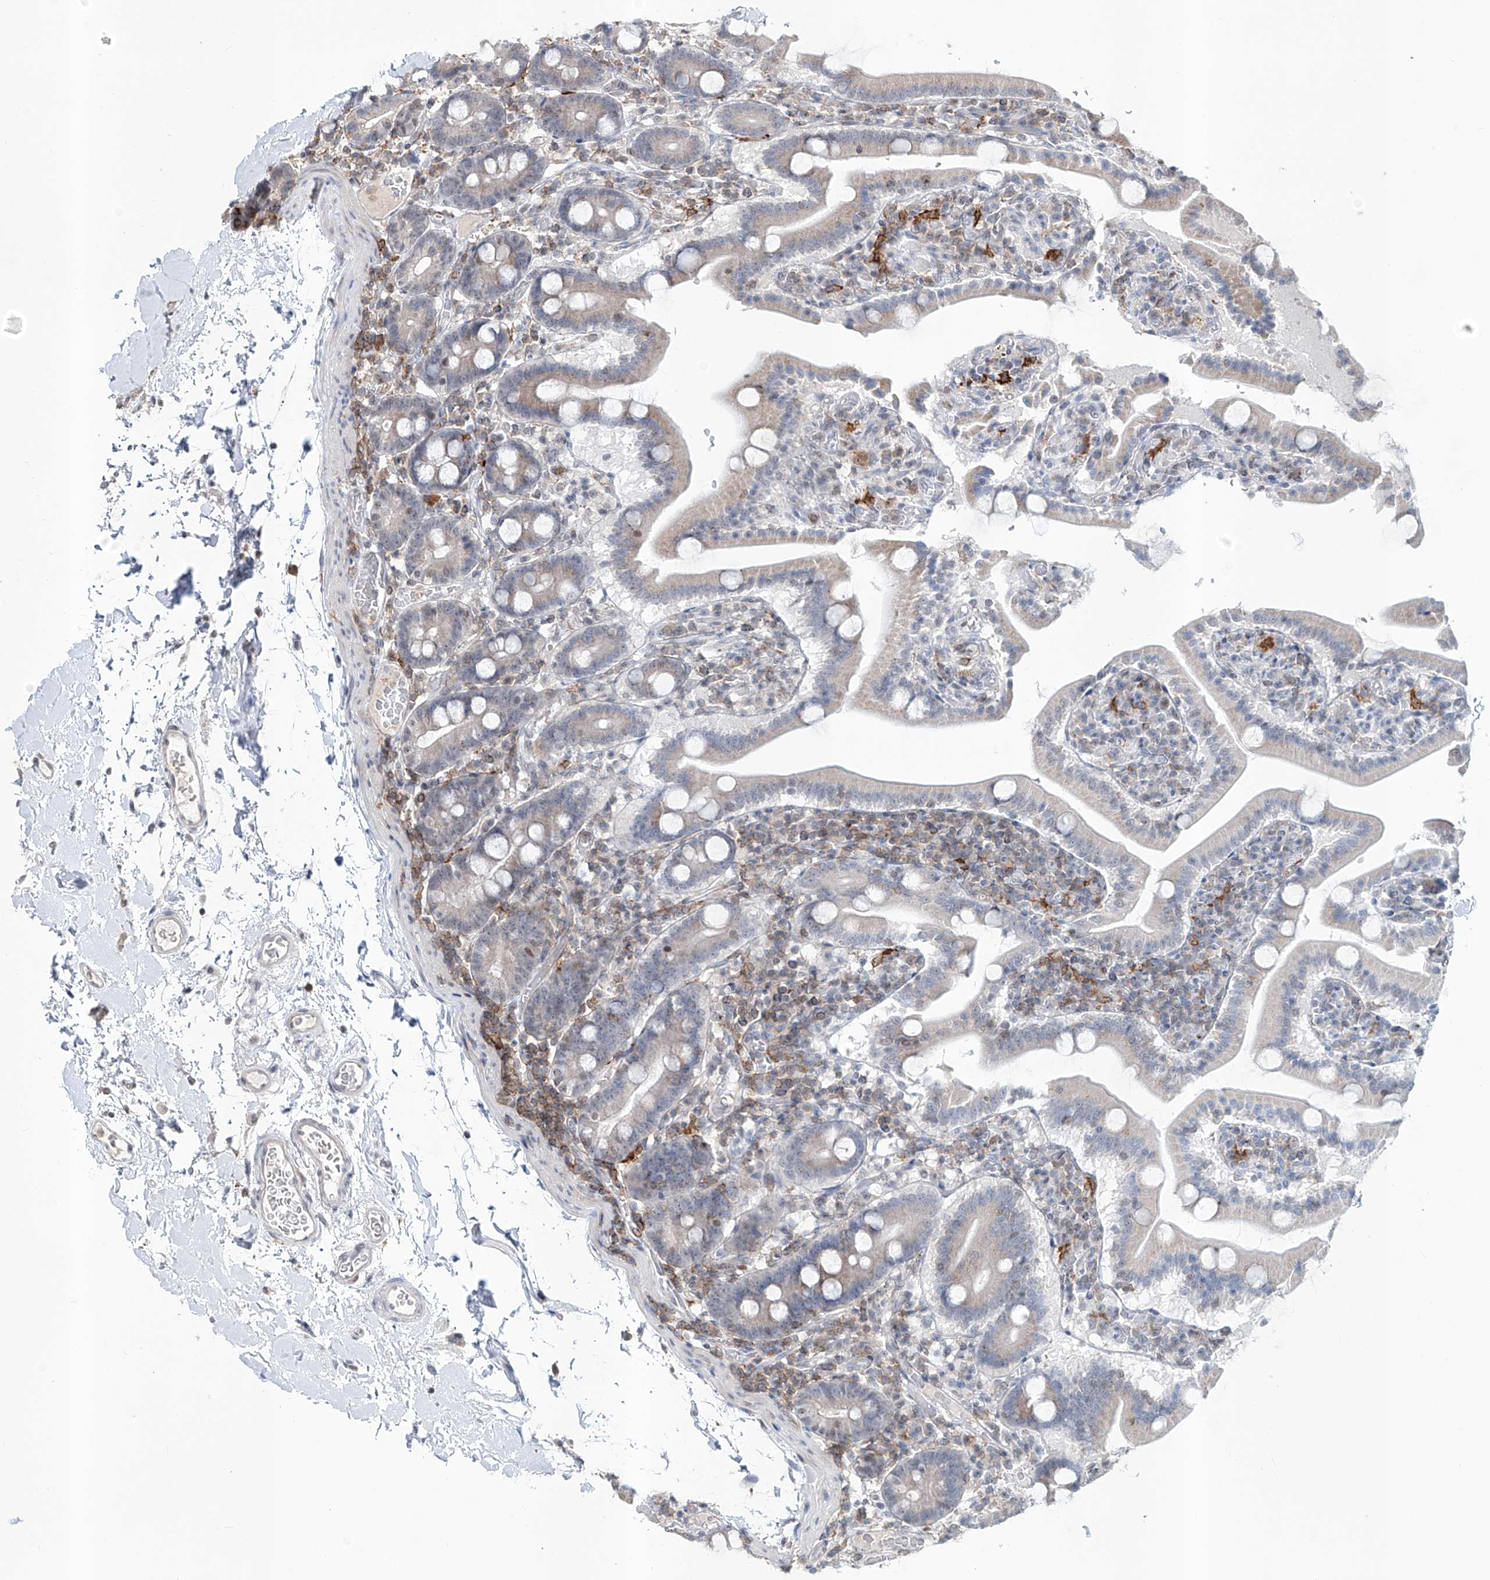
{"staining": {"intensity": "negative", "quantity": "none", "location": "none"}, "tissue": "duodenum", "cell_type": "Glandular cells", "image_type": "normal", "snomed": [{"axis": "morphology", "description": "Normal tissue, NOS"}, {"axis": "topography", "description": "Duodenum"}], "caption": "IHC photomicrograph of benign duodenum stained for a protein (brown), which displays no expression in glandular cells.", "gene": "ZBTB48", "patient": {"sex": "male", "age": 55}}